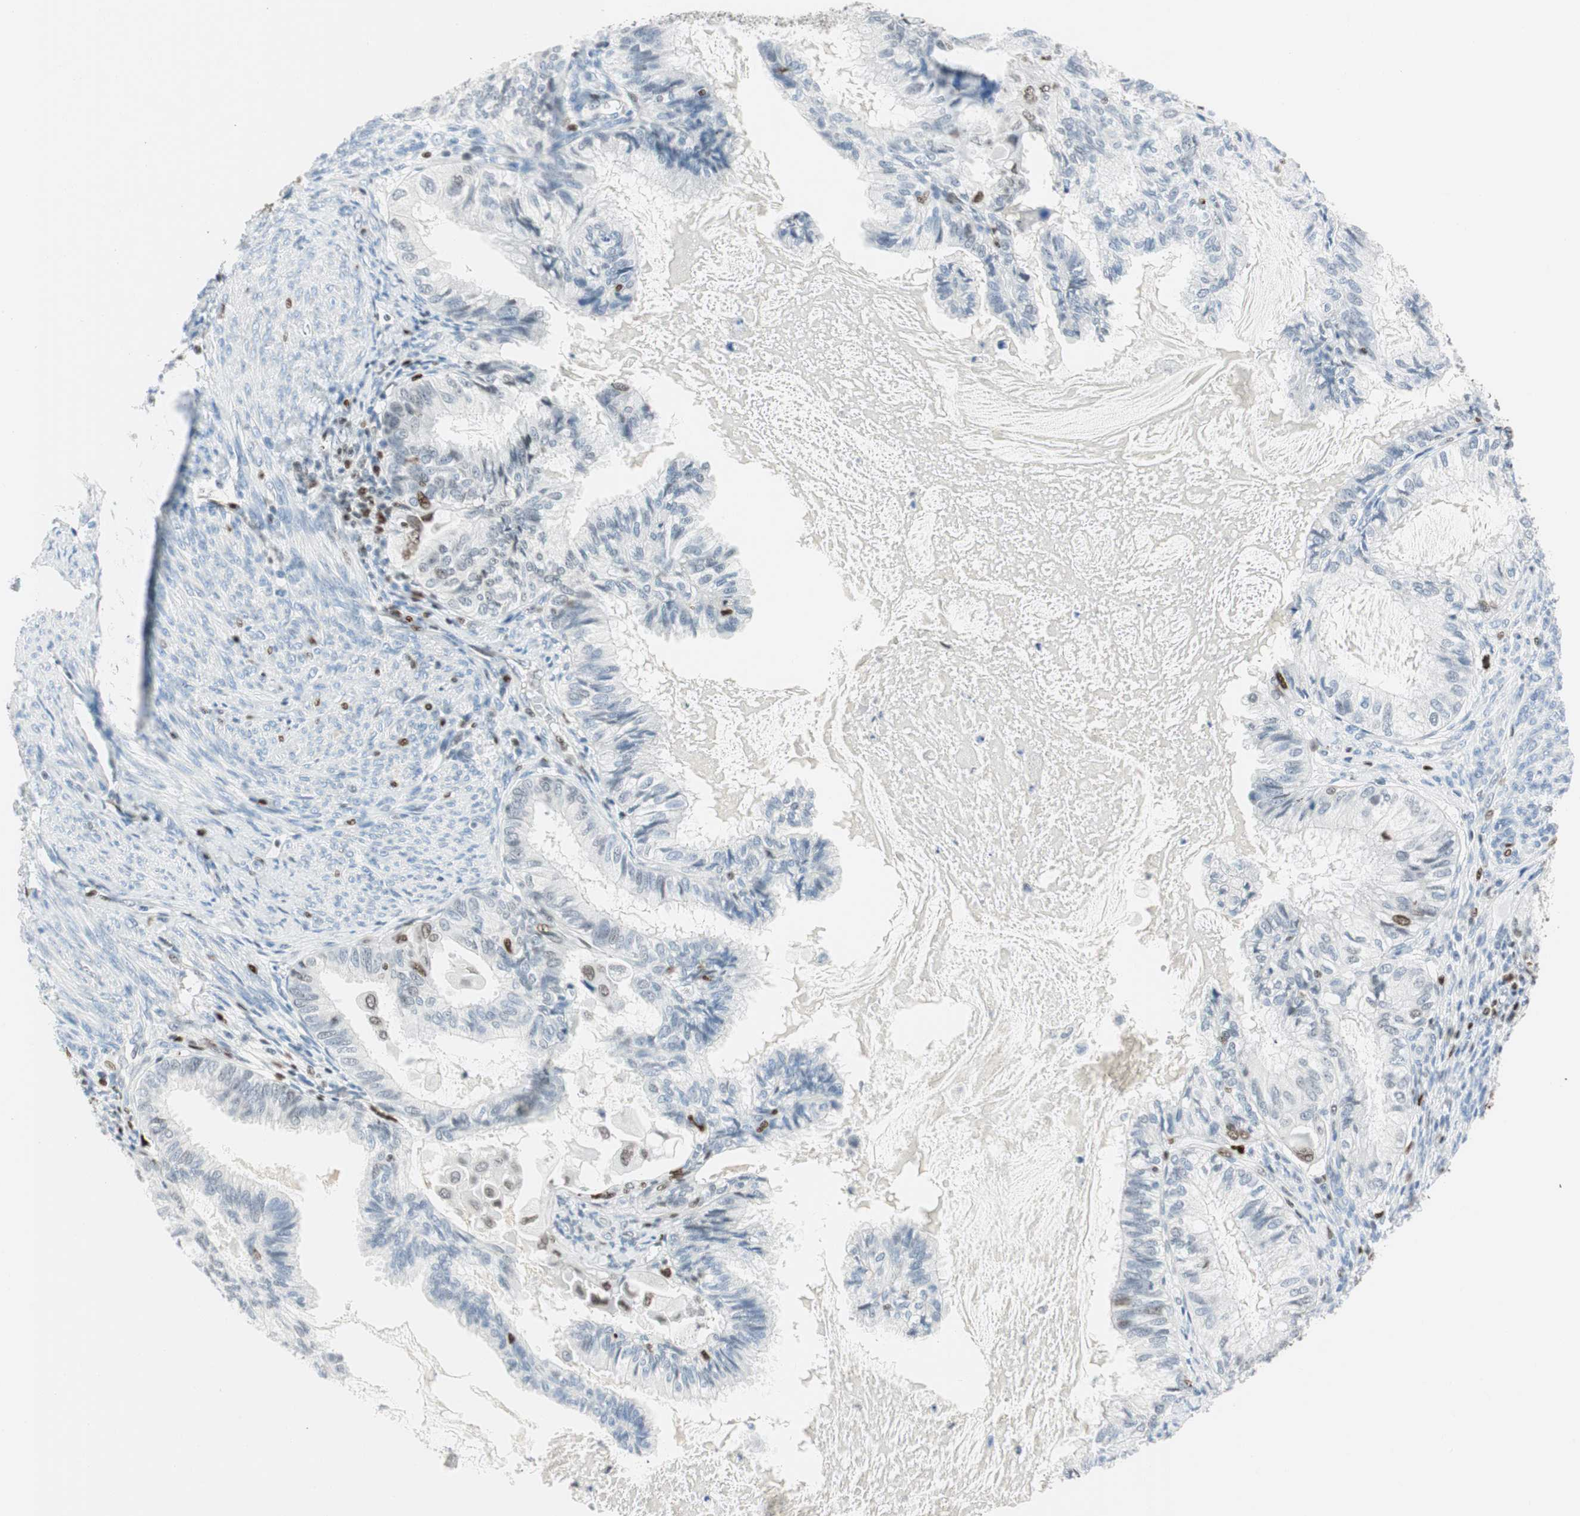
{"staining": {"intensity": "moderate", "quantity": "<25%", "location": "nuclear"}, "tissue": "cervical cancer", "cell_type": "Tumor cells", "image_type": "cancer", "snomed": [{"axis": "morphology", "description": "Normal tissue, NOS"}, {"axis": "morphology", "description": "Adenocarcinoma, NOS"}, {"axis": "topography", "description": "Cervix"}, {"axis": "topography", "description": "Endometrium"}], "caption": "Protein staining shows moderate nuclear staining in approximately <25% of tumor cells in cervical adenocarcinoma. (DAB (3,3'-diaminobenzidine) IHC, brown staining for protein, blue staining for nuclei).", "gene": "EZH2", "patient": {"sex": "female", "age": 86}}